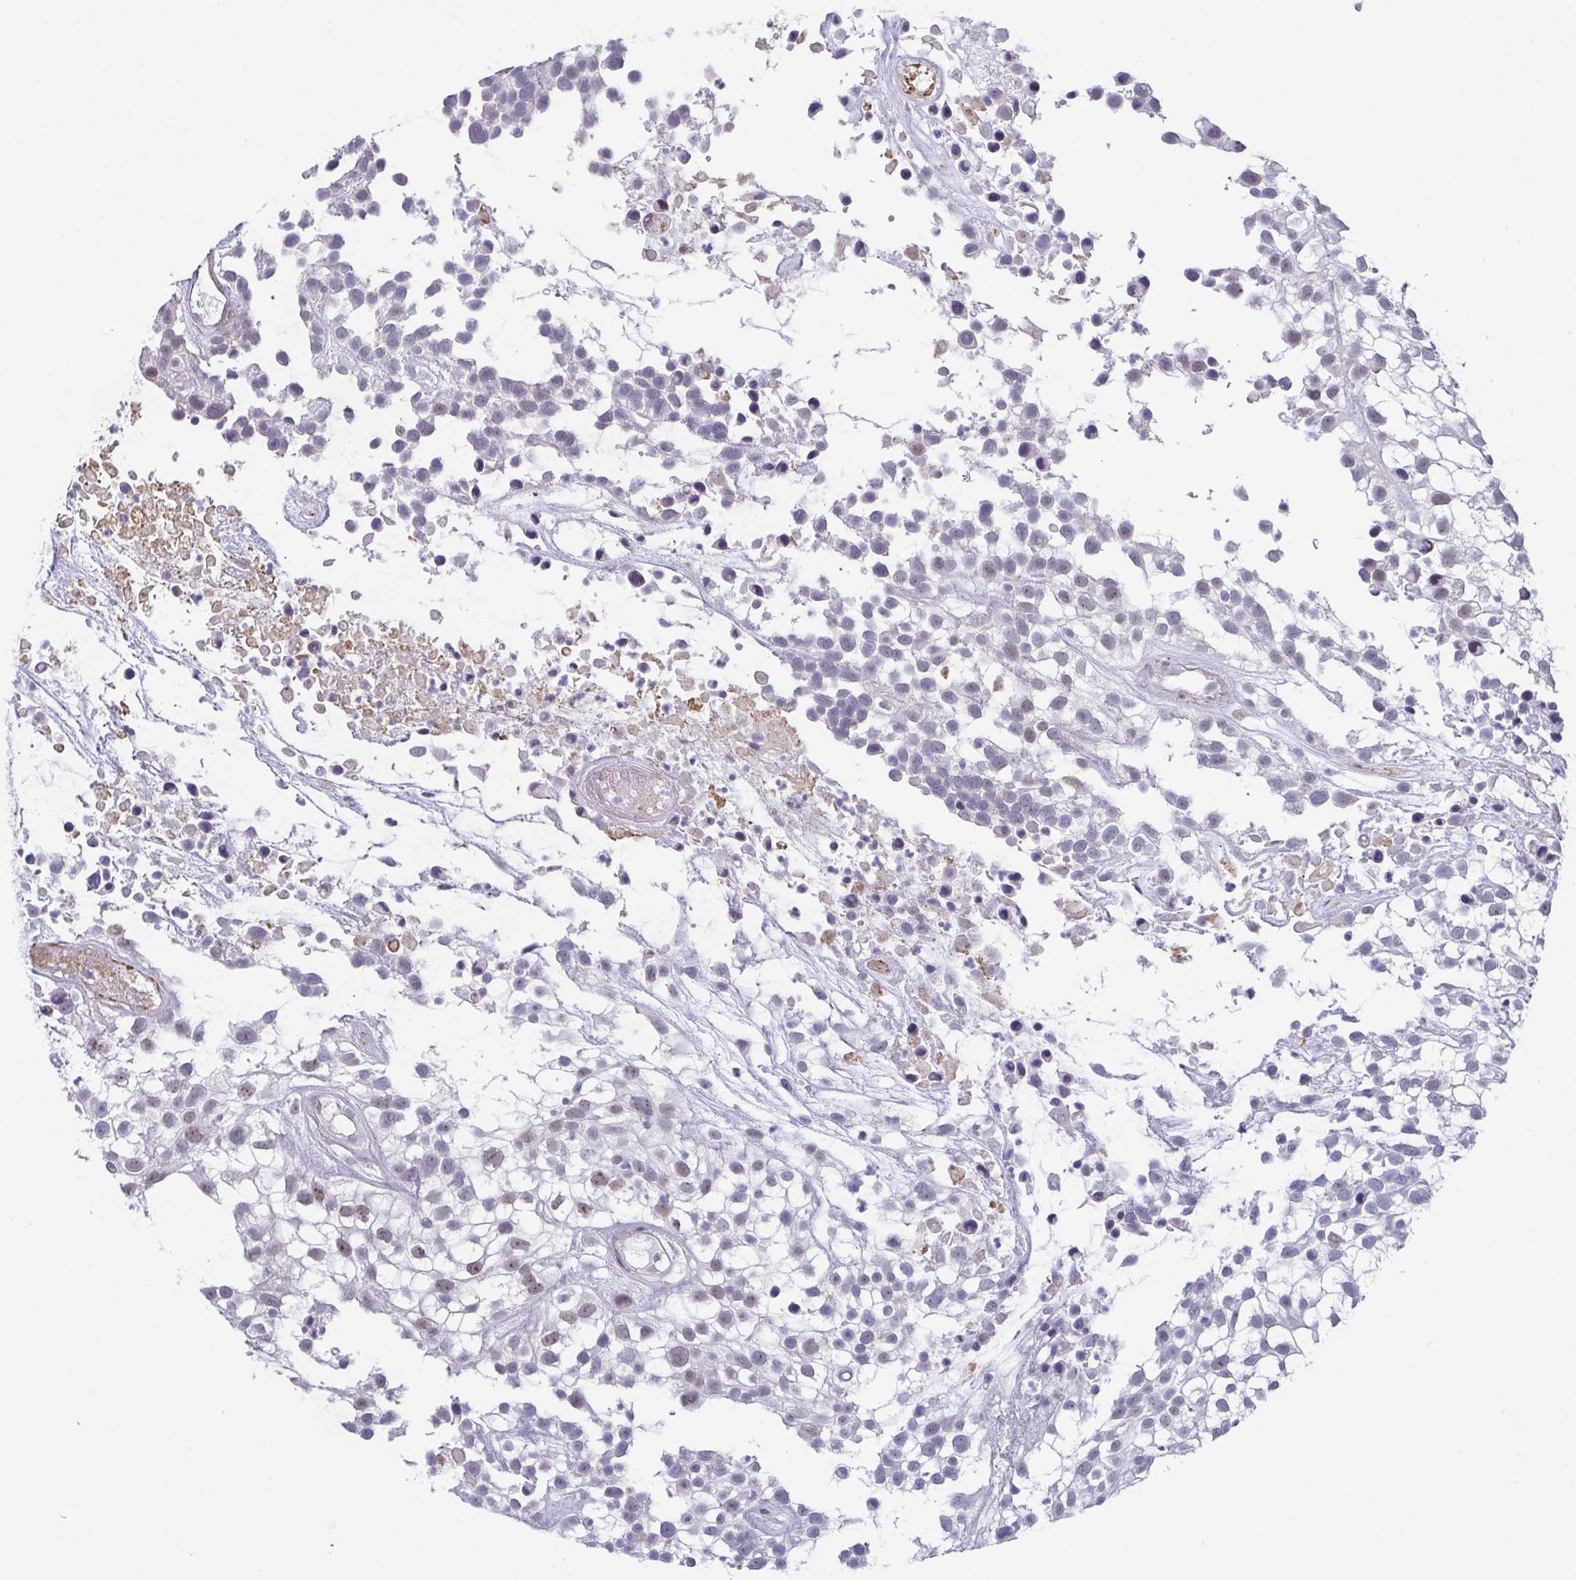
{"staining": {"intensity": "weak", "quantity": "<25%", "location": "nuclear"}, "tissue": "urothelial cancer", "cell_type": "Tumor cells", "image_type": "cancer", "snomed": [{"axis": "morphology", "description": "Urothelial carcinoma, High grade"}, {"axis": "topography", "description": "Urinary bladder"}], "caption": "IHC photomicrograph of neoplastic tissue: high-grade urothelial carcinoma stained with DAB (3,3'-diaminobenzidine) reveals no significant protein expression in tumor cells. (Brightfield microscopy of DAB immunohistochemistry at high magnification).", "gene": "EXOSC7", "patient": {"sex": "male", "age": 56}}